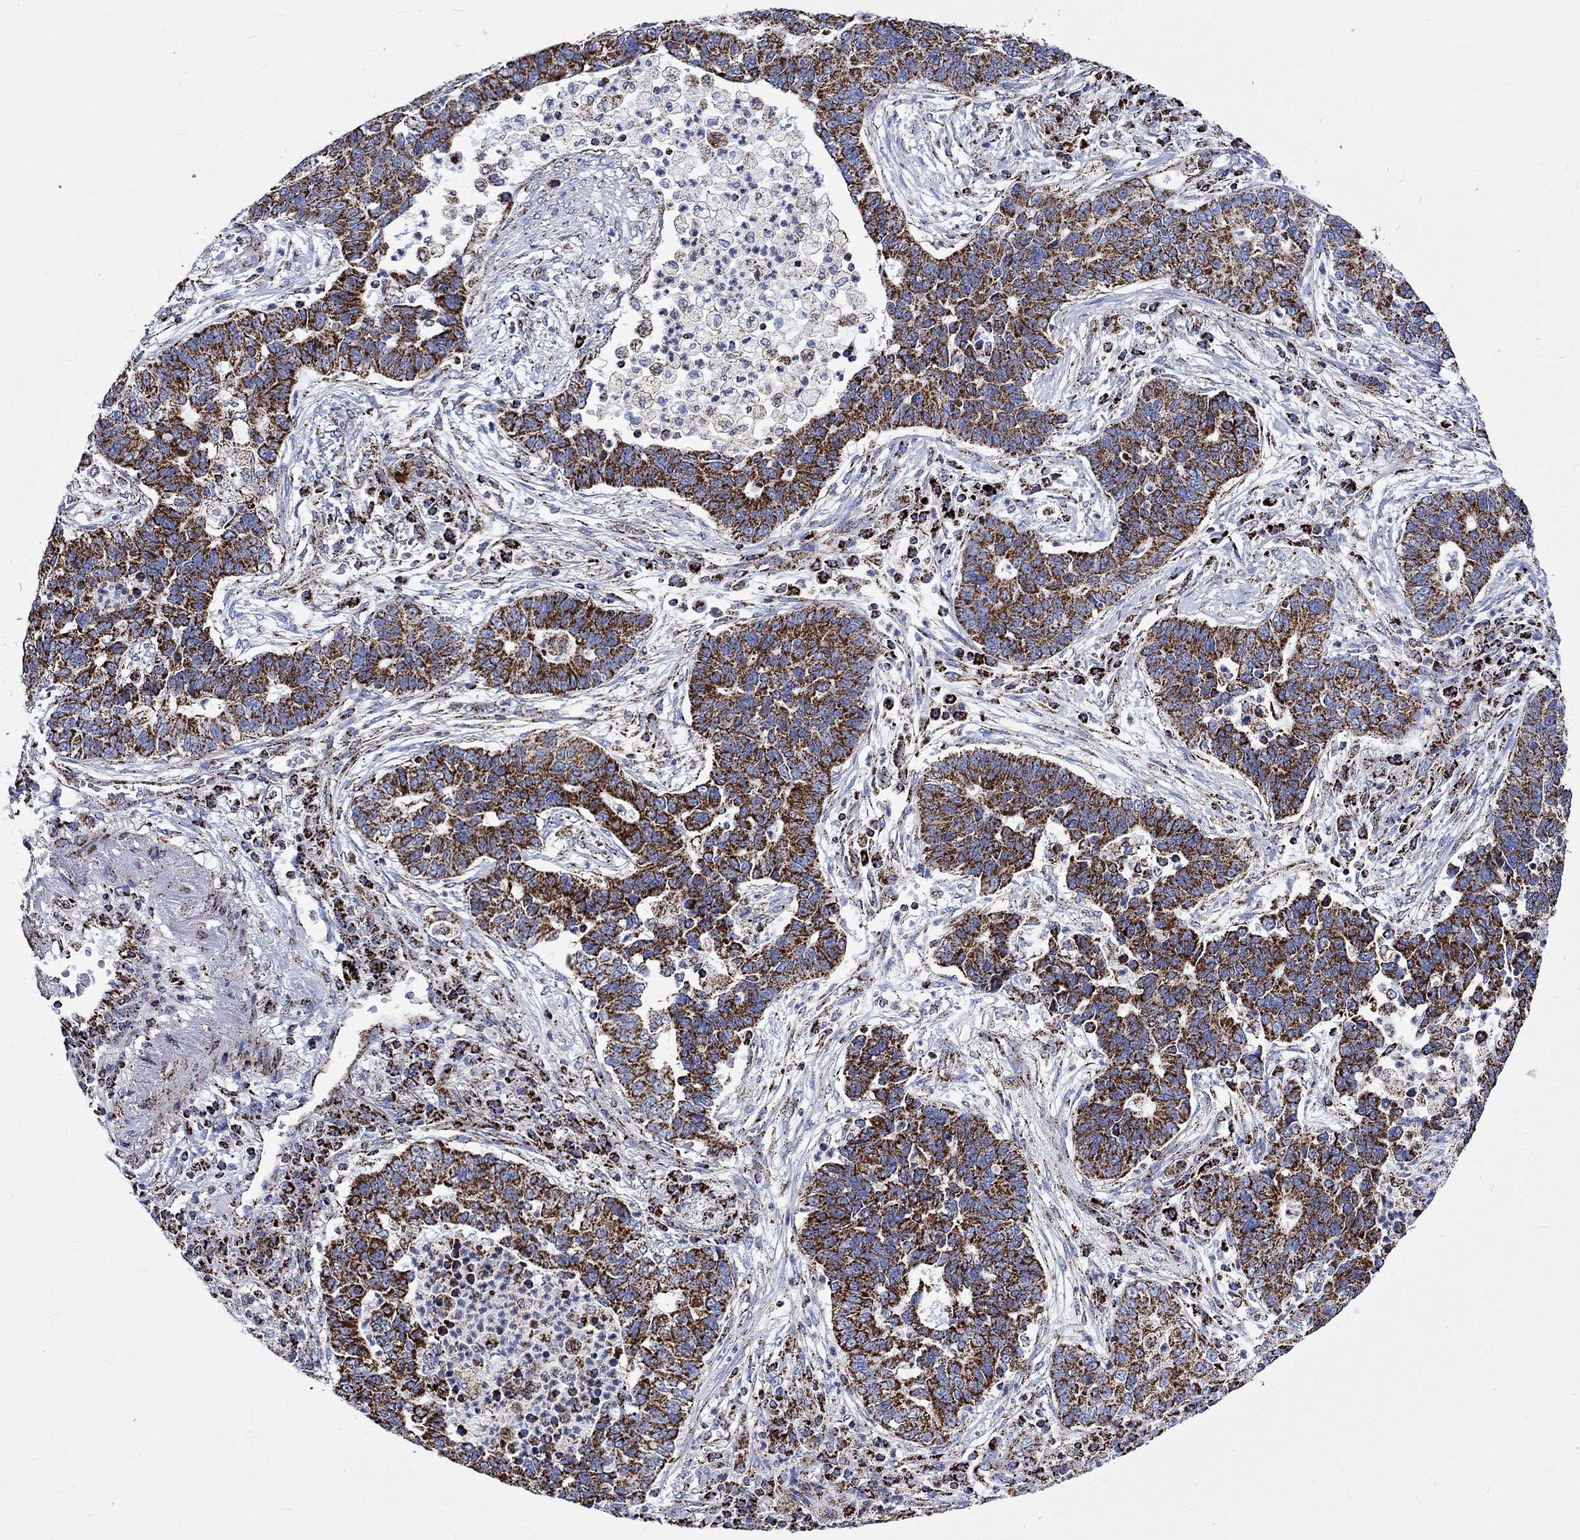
{"staining": {"intensity": "strong", "quantity": ">75%", "location": "cytoplasmic/membranous"}, "tissue": "lung cancer", "cell_type": "Tumor cells", "image_type": "cancer", "snomed": [{"axis": "morphology", "description": "Adenocarcinoma, NOS"}, {"axis": "topography", "description": "Lung"}], "caption": "A photomicrograph of human lung cancer (adenocarcinoma) stained for a protein reveals strong cytoplasmic/membranous brown staining in tumor cells.", "gene": "RCE1", "patient": {"sex": "female", "age": 57}}